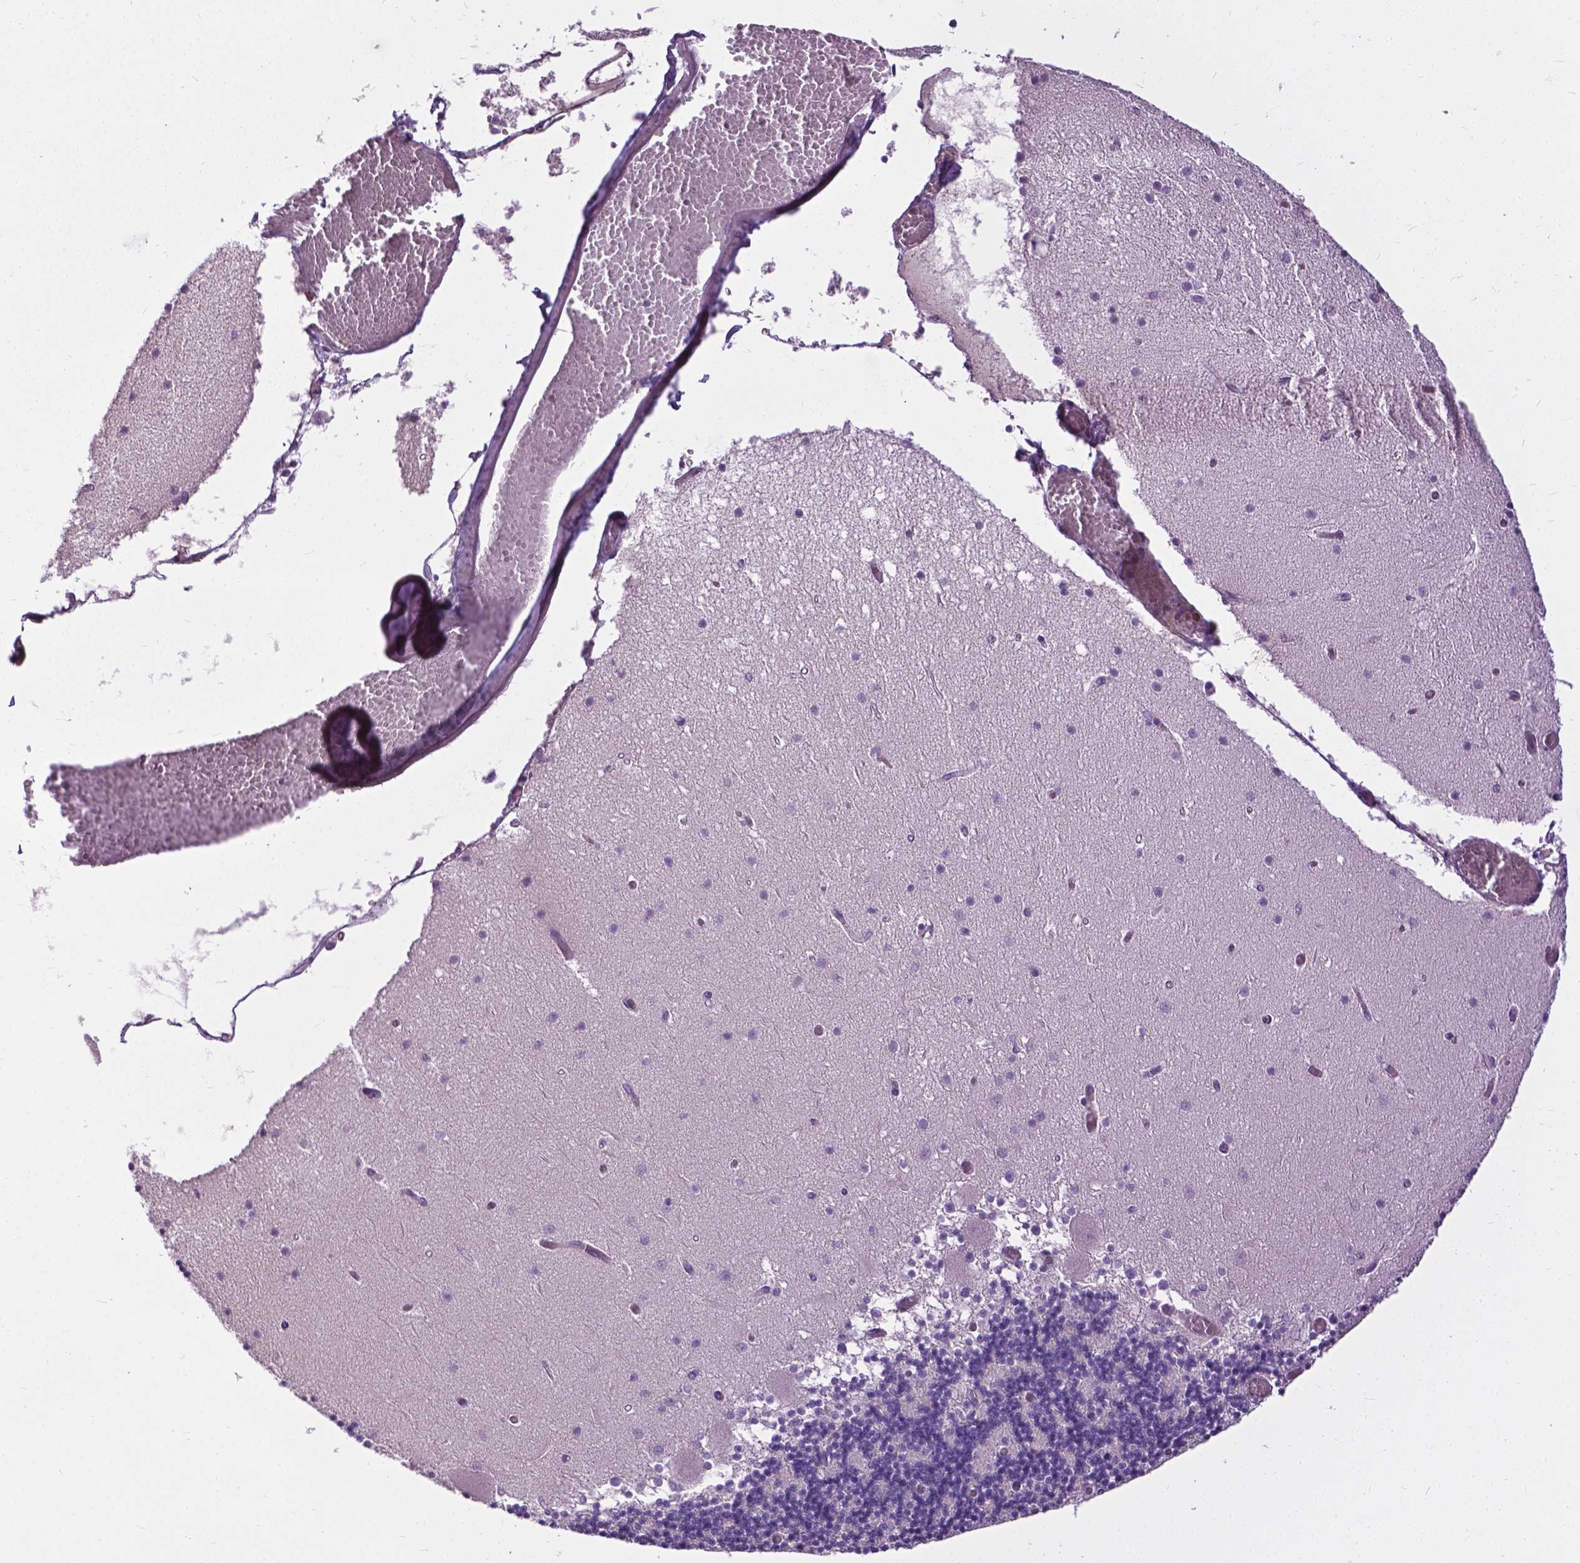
{"staining": {"intensity": "negative", "quantity": "none", "location": "none"}, "tissue": "cerebellum", "cell_type": "Cells in granular layer", "image_type": "normal", "snomed": [{"axis": "morphology", "description": "Normal tissue, NOS"}, {"axis": "topography", "description": "Cerebellum"}], "caption": "A high-resolution histopathology image shows IHC staining of benign cerebellum, which demonstrates no significant positivity in cells in granular layer.", "gene": "JAK3", "patient": {"sex": "female", "age": 28}}